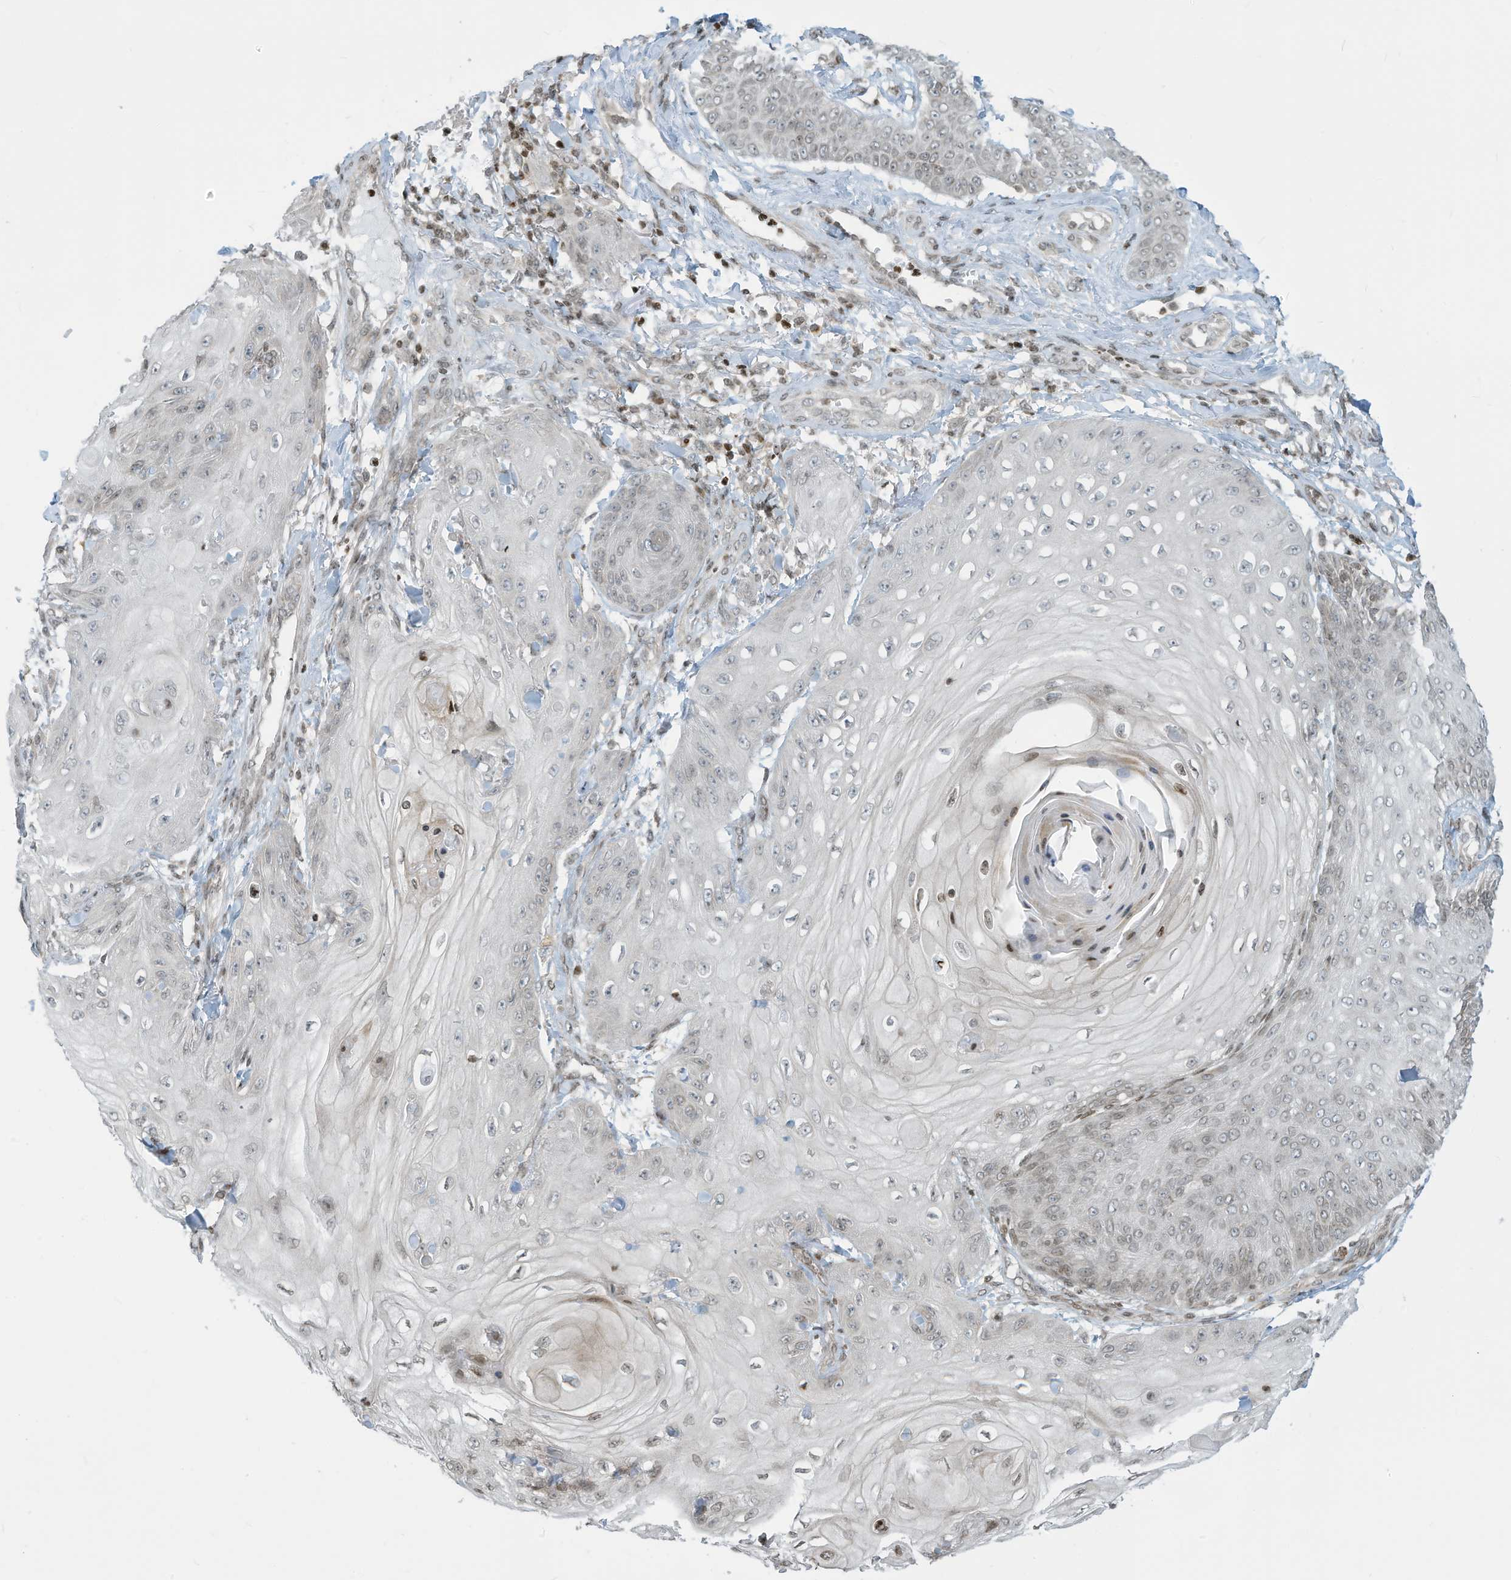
{"staining": {"intensity": "weak", "quantity": "<25%", "location": "nuclear"}, "tissue": "skin cancer", "cell_type": "Tumor cells", "image_type": "cancer", "snomed": [{"axis": "morphology", "description": "Squamous cell carcinoma, NOS"}, {"axis": "topography", "description": "Skin"}], "caption": "Immunohistochemical staining of skin cancer displays no significant expression in tumor cells.", "gene": "ADI1", "patient": {"sex": "male", "age": 74}}